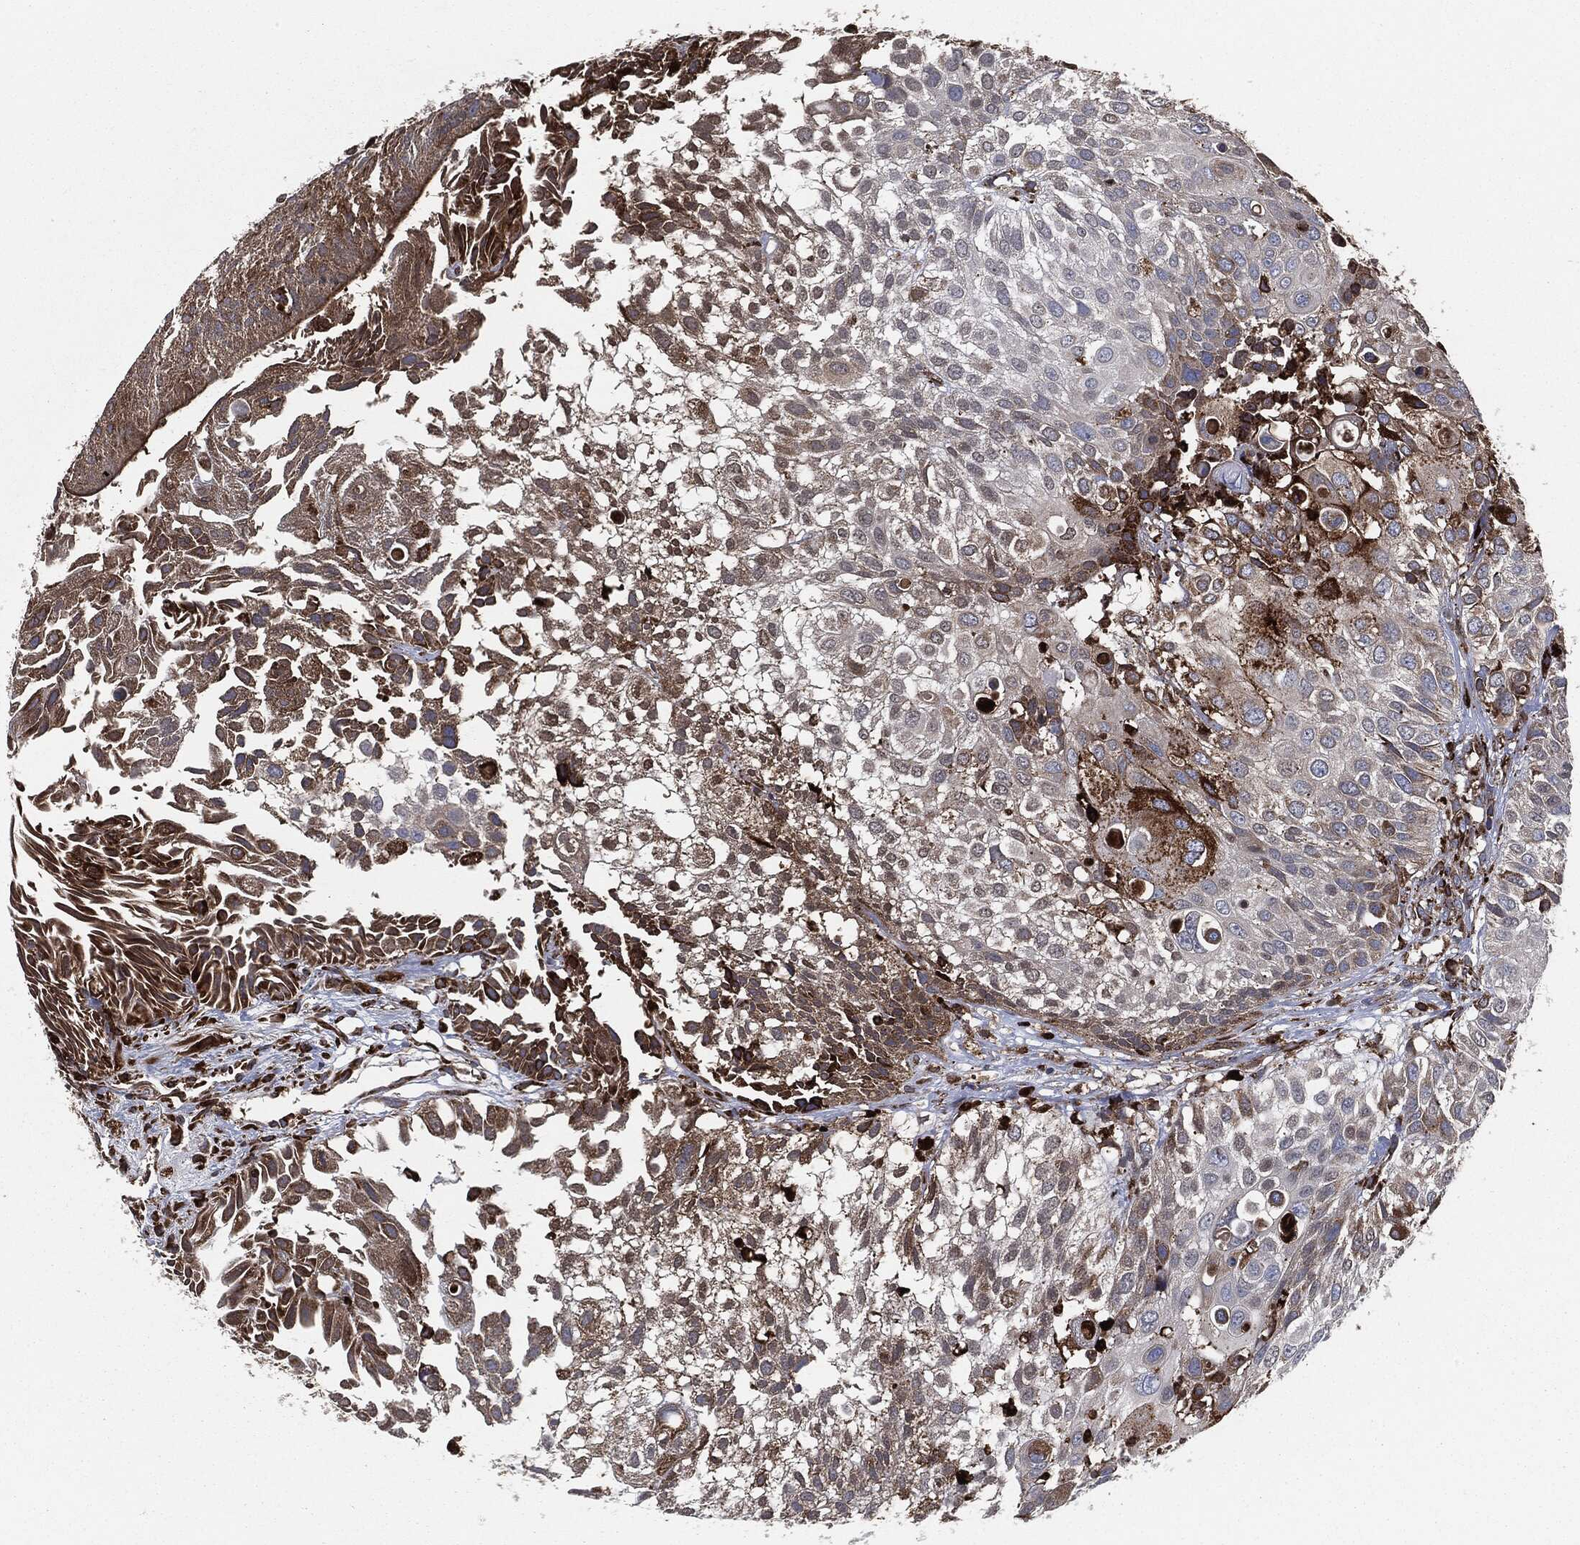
{"staining": {"intensity": "moderate", "quantity": "<25%", "location": "cytoplasmic/membranous"}, "tissue": "urothelial cancer", "cell_type": "Tumor cells", "image_type": "cancer", "snomed": [{"axis": "morphology", "description": "Urothelial carcinoma, High grade"}, {"axis": "topography", "description": "Urinary bladder"}], "caption": "Tumor cells display low levels of moderate cytoplasmic/membranous staining in about <25% of cells in human urothelial cancer. (IHC, brightfield microscopy, high magnification).", "gene": "CALR", "patient": {"sex": "female", "age": 79}}